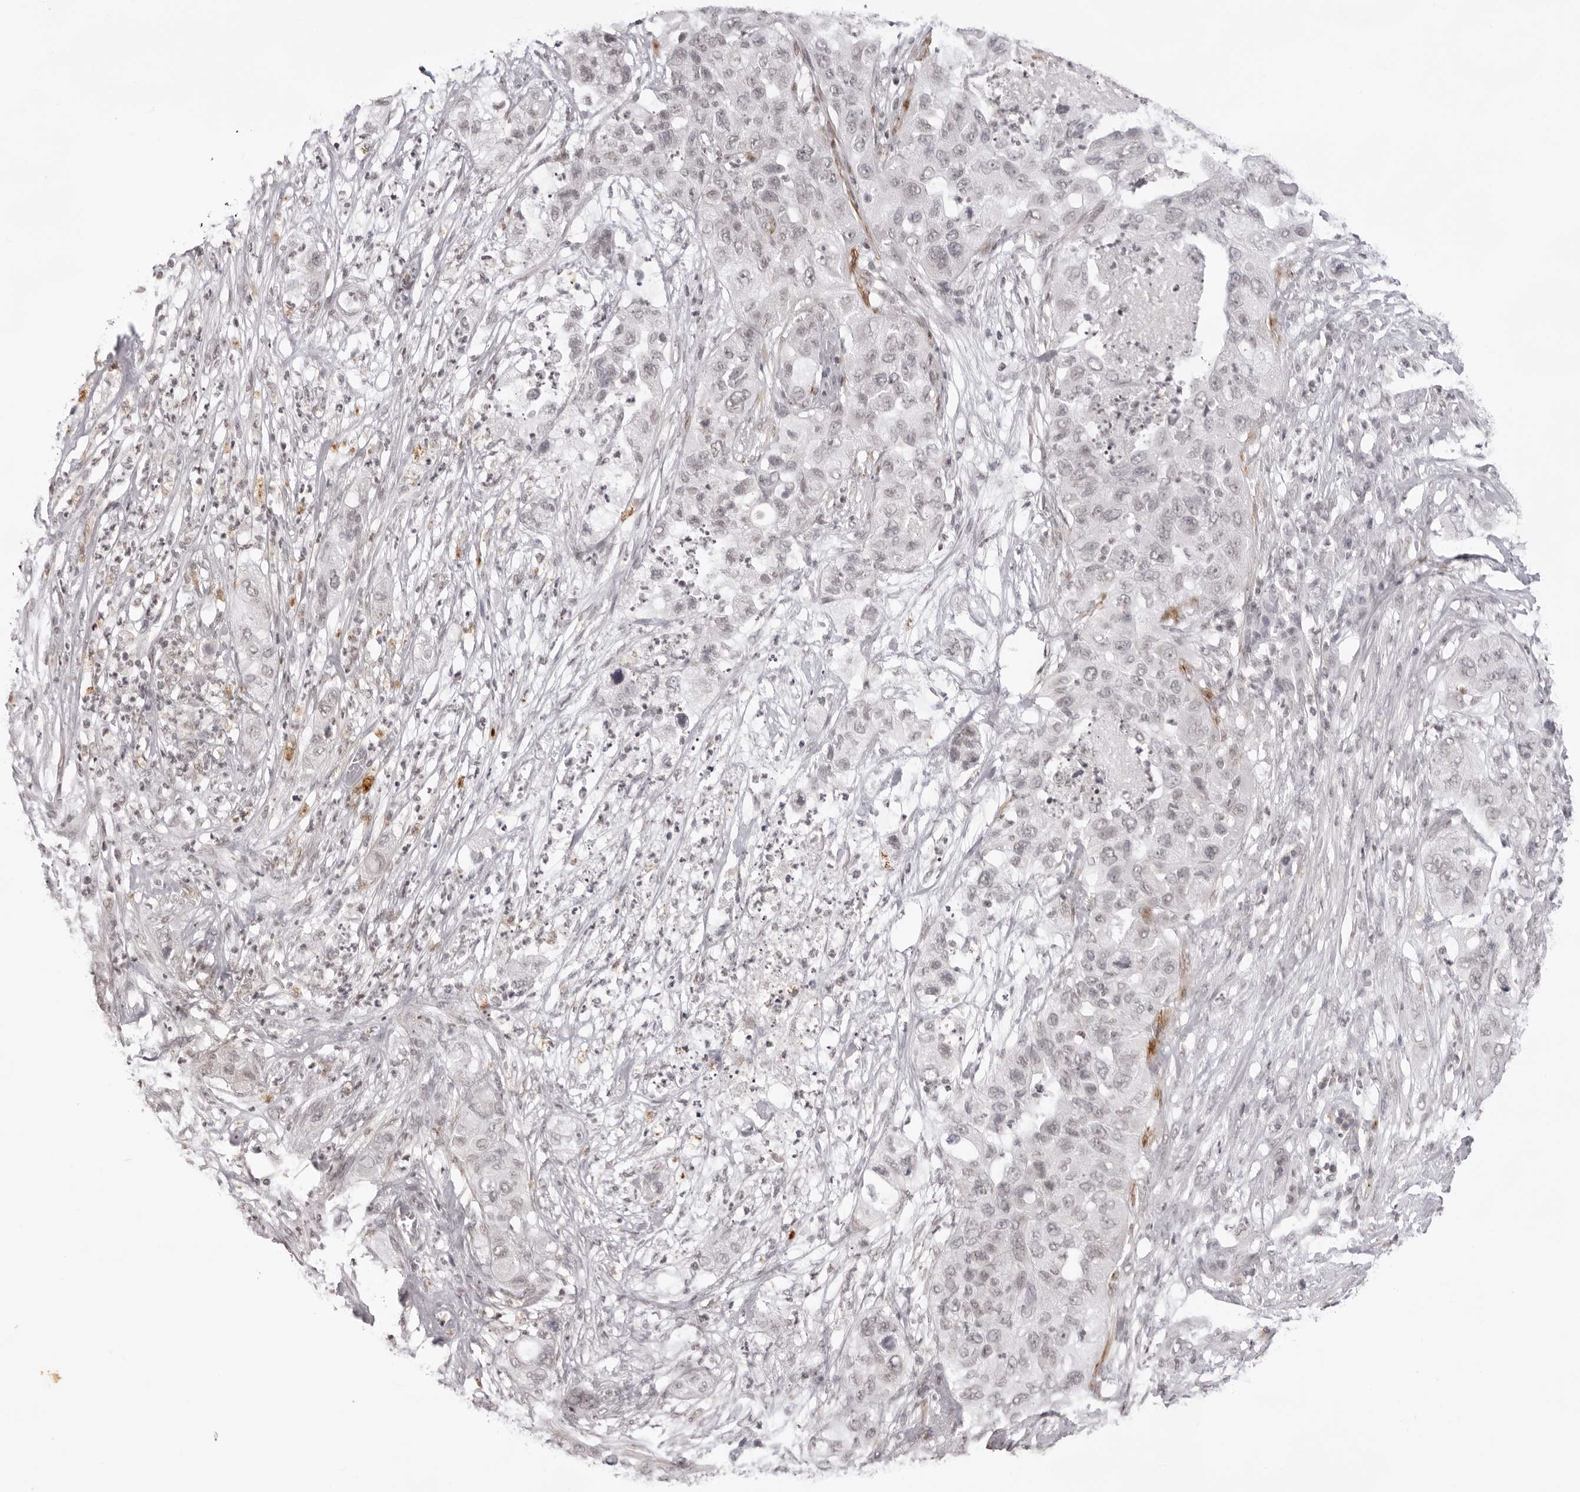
{"staining": {"intensity": "negative", "quantity": "none", "location": "none"}, "tissue": "pancreatic cancer", "cell_type": "Tumor cells", "image_type": "cancer", "snomed": [{"axis": "morphology", "description": "Adenocarcinoma, NOS"}, {"axis": "topography", "description": "Pancreas"}], "caption": "Immunohistochemistry histopathology image of pancreatic cancer stained for a protein (brown), which displays no positivity in tumor cells.", "gene": "NTM", "patient": {"sex": "female", "age": 78}}